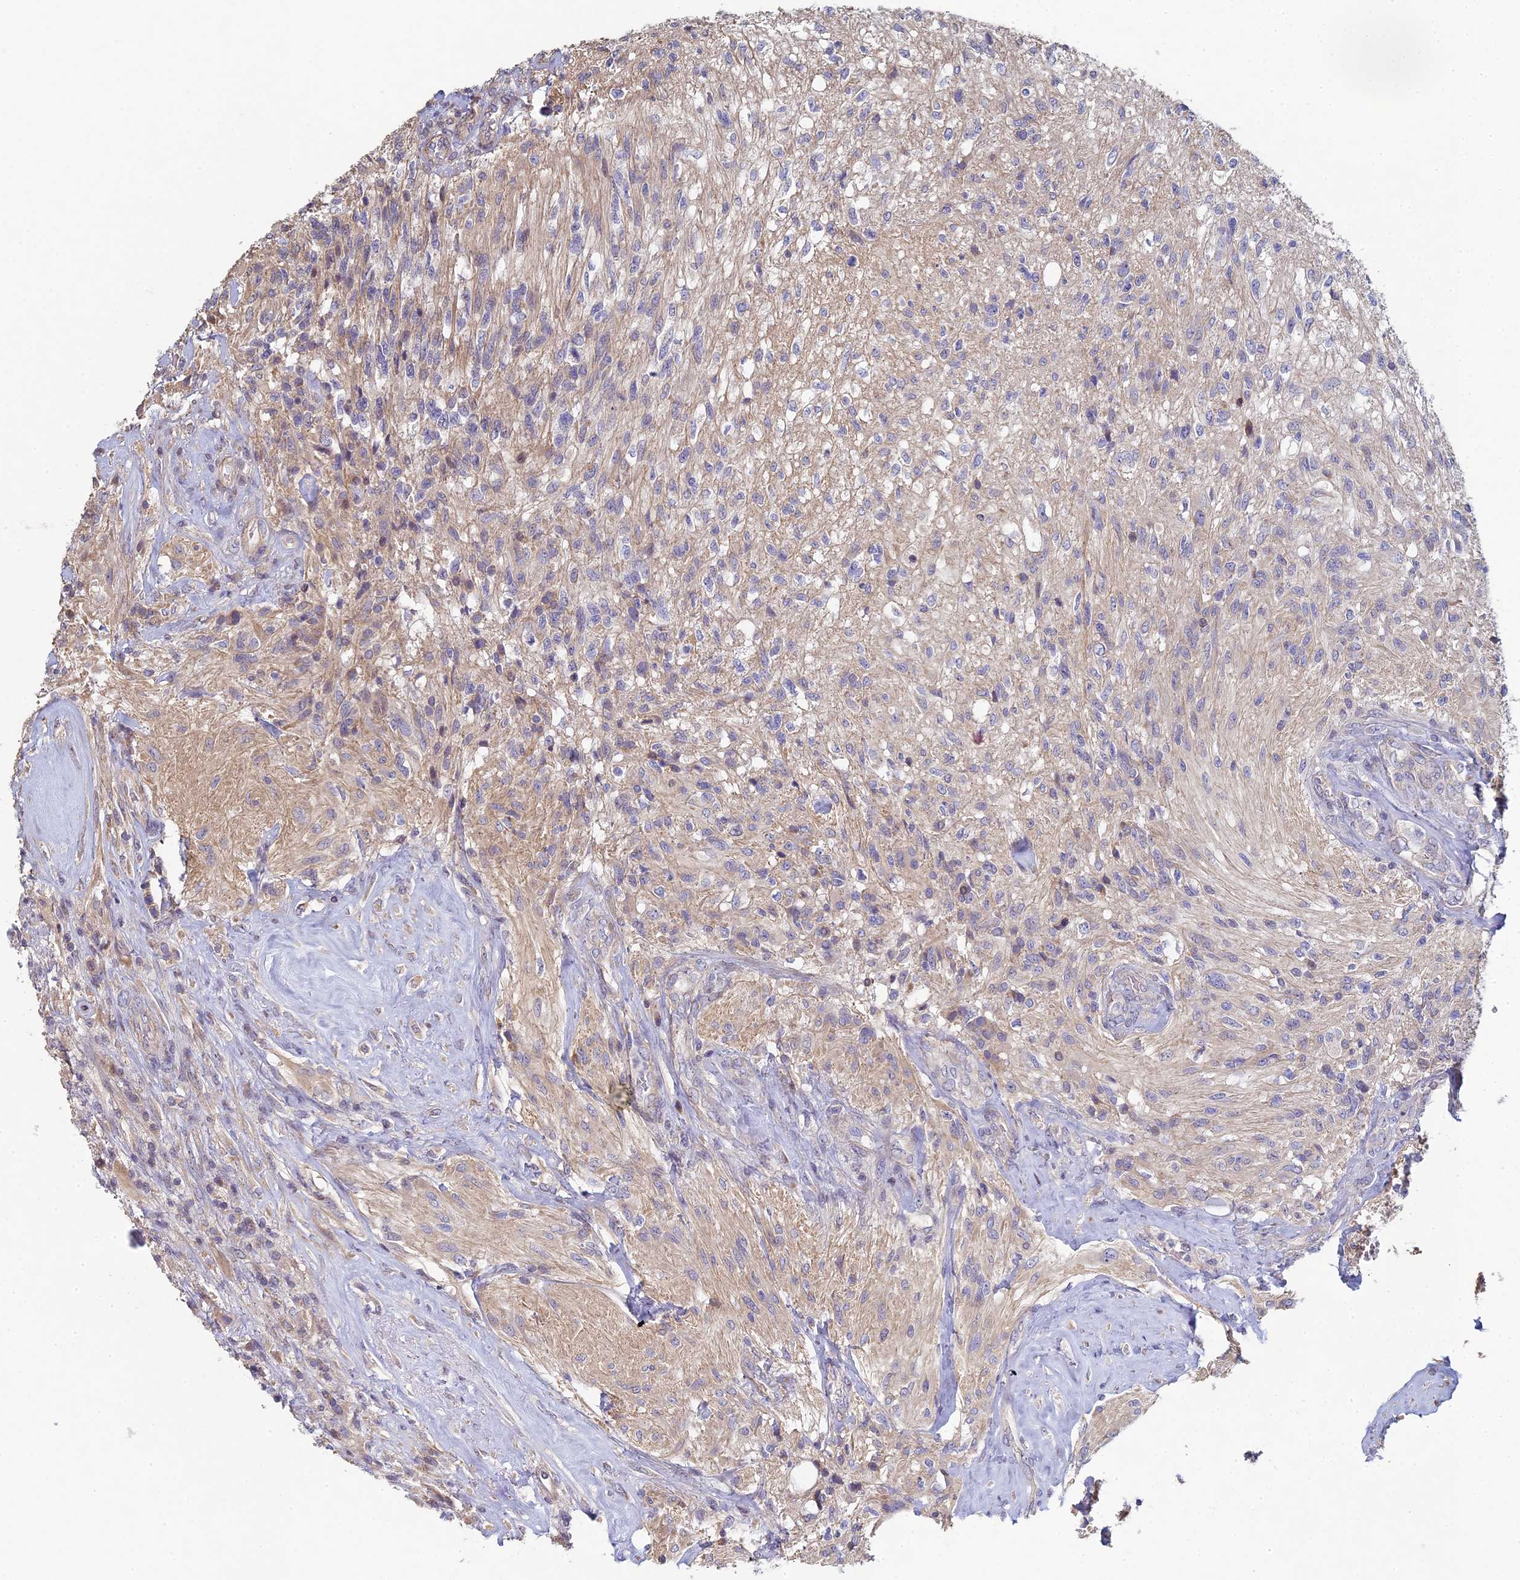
{"staining": {"intensity": "weak", "quantity": "25%-75%", "location": "cytoplasmic/membranous"}, "tissue": "glioma", "cell_type": "Tumor cells", "image_type": "cancer", "snomed": [{"axis": "morphology", "description": "Glioma, malignant, High grade"}, {"axis": "topography", "description": "Brain"}], "caption": "A low amount of weak cytoplasmic/membranous positivity is seen in about 25%-75% of tumor cells in glioma tissue.", "gene": "DIXDC1", "patient": {"sex": "male", "age": 56}}